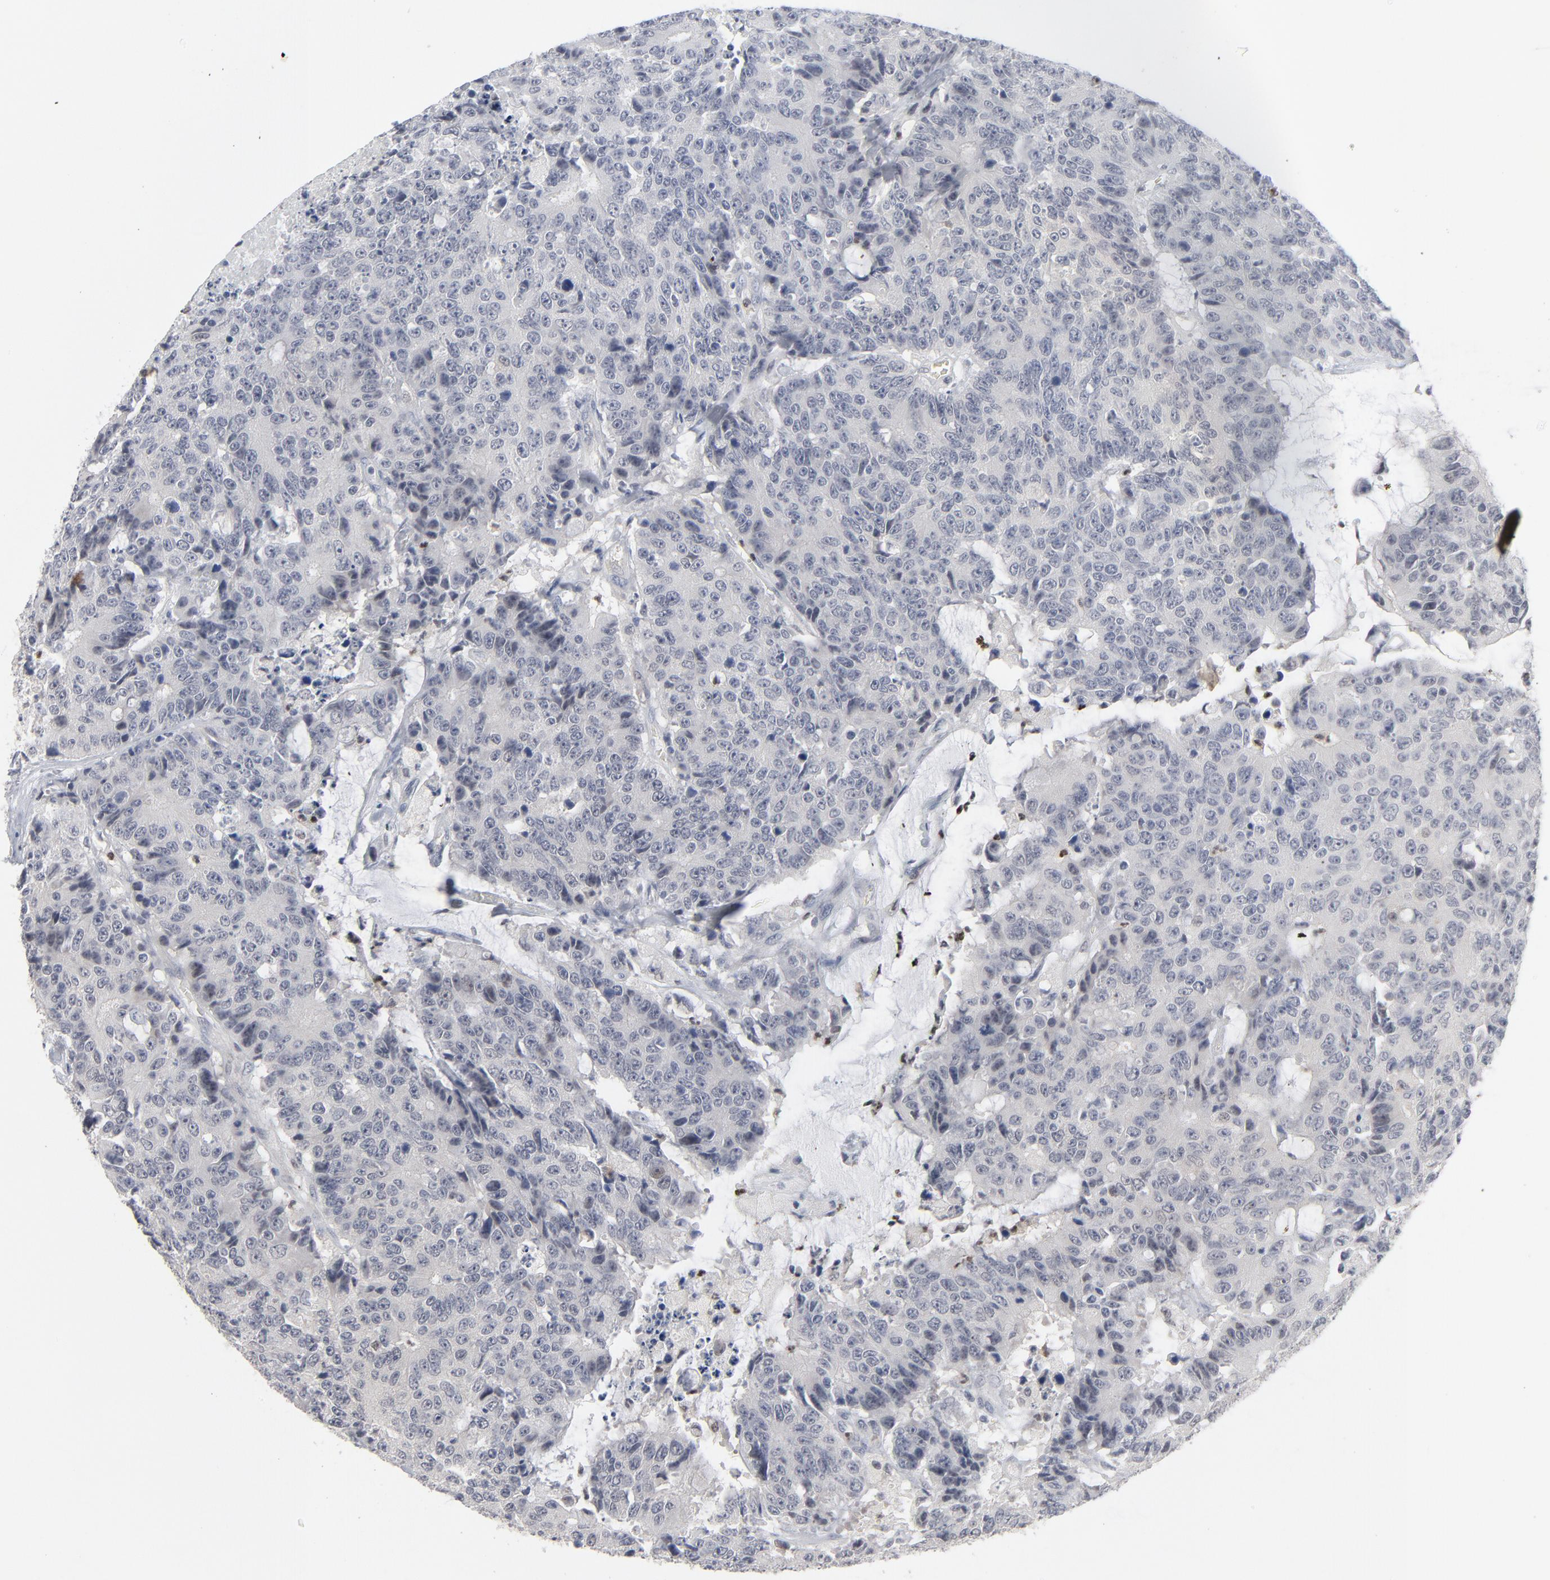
{"staining": {"intensity": "negative", "quantity": "none", "location": "none"}, "tissue": "colorectal cancer", "cell_type": "Tumor cells", "image_type": "cancer", "snomed": [{"axis": "morphology", "description": "Adenocarcinoma, NOS"}, {"axis": "topography", "description": "Colon"}], "caption": "DAB immunohistochemical staining of human colorectal cancer (adenocarcinoma) reveals no significant positivity in tumor cells.", "gene": "FOXN2", "patient": {"sex": "female", "age": 86}}